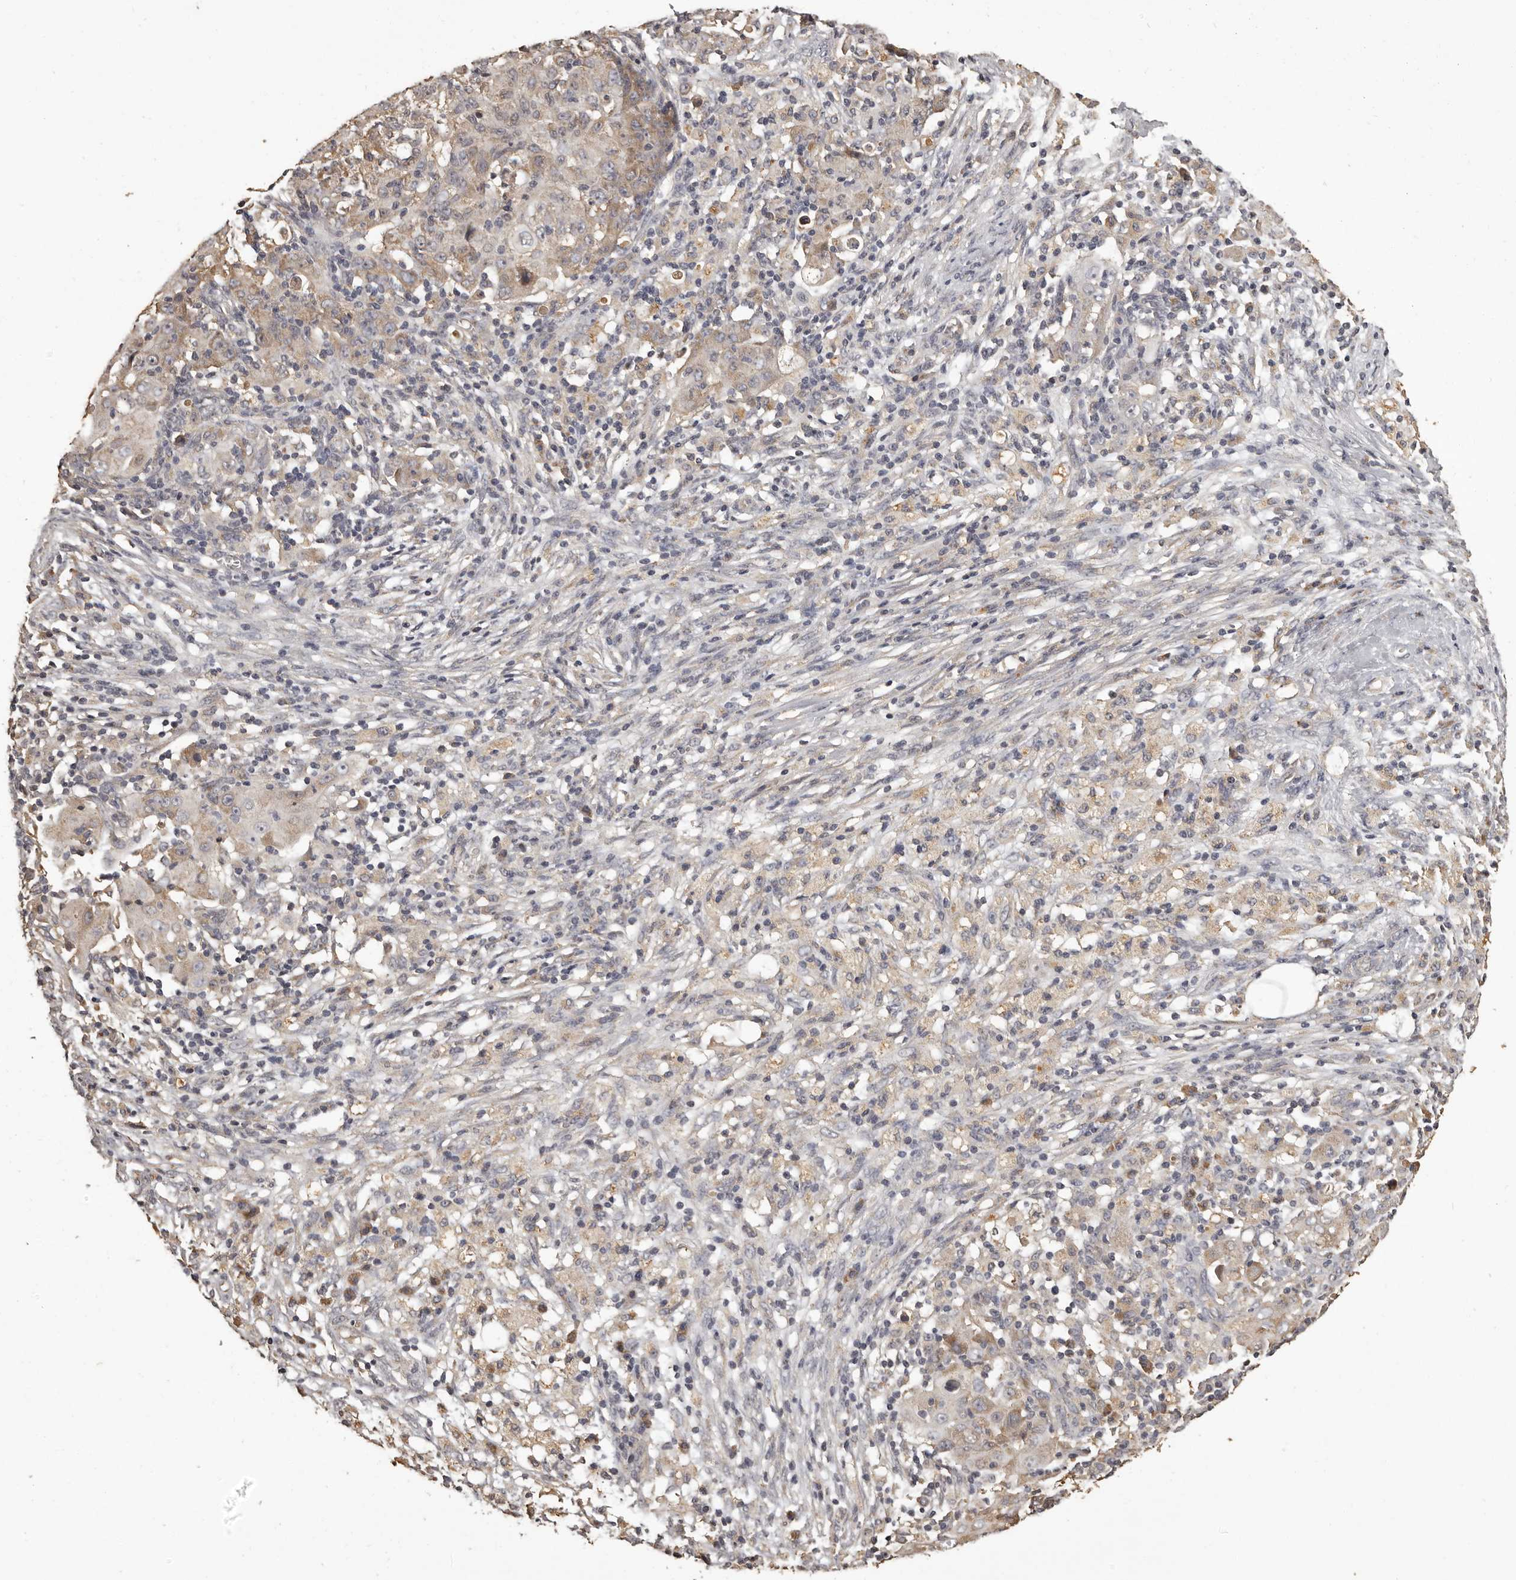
{"staining": {"intensity": "weak", "quantity": "25%-75%", "location": "cytoplasmic/membranous"}, "tissue": "ovarian cancer", "cell_type": "Tumor cells", "image_type": "cancer", "snomed": [{"axis": "morphology", "description": "Carcinoma, endometroid"}, {"axis": "topography", "description": "Ovary"}], "caption": "Ovarian cancer (endometroid carcinoma) stained with DAB (3,3'-diaminobenzidine) immunohistochemistry (IHC) reveals low levels of weak cytoplasmic/membranous staining in about 25%-75% of tumor cells. (Stains: DAB (3,3'-diaminobenzidine) in brown, nuclei in blue, Microscopy: brightfield microscopy at high magnification).", "gene": "MGAT5", "patient": {"sex": "female", "age": 42}}